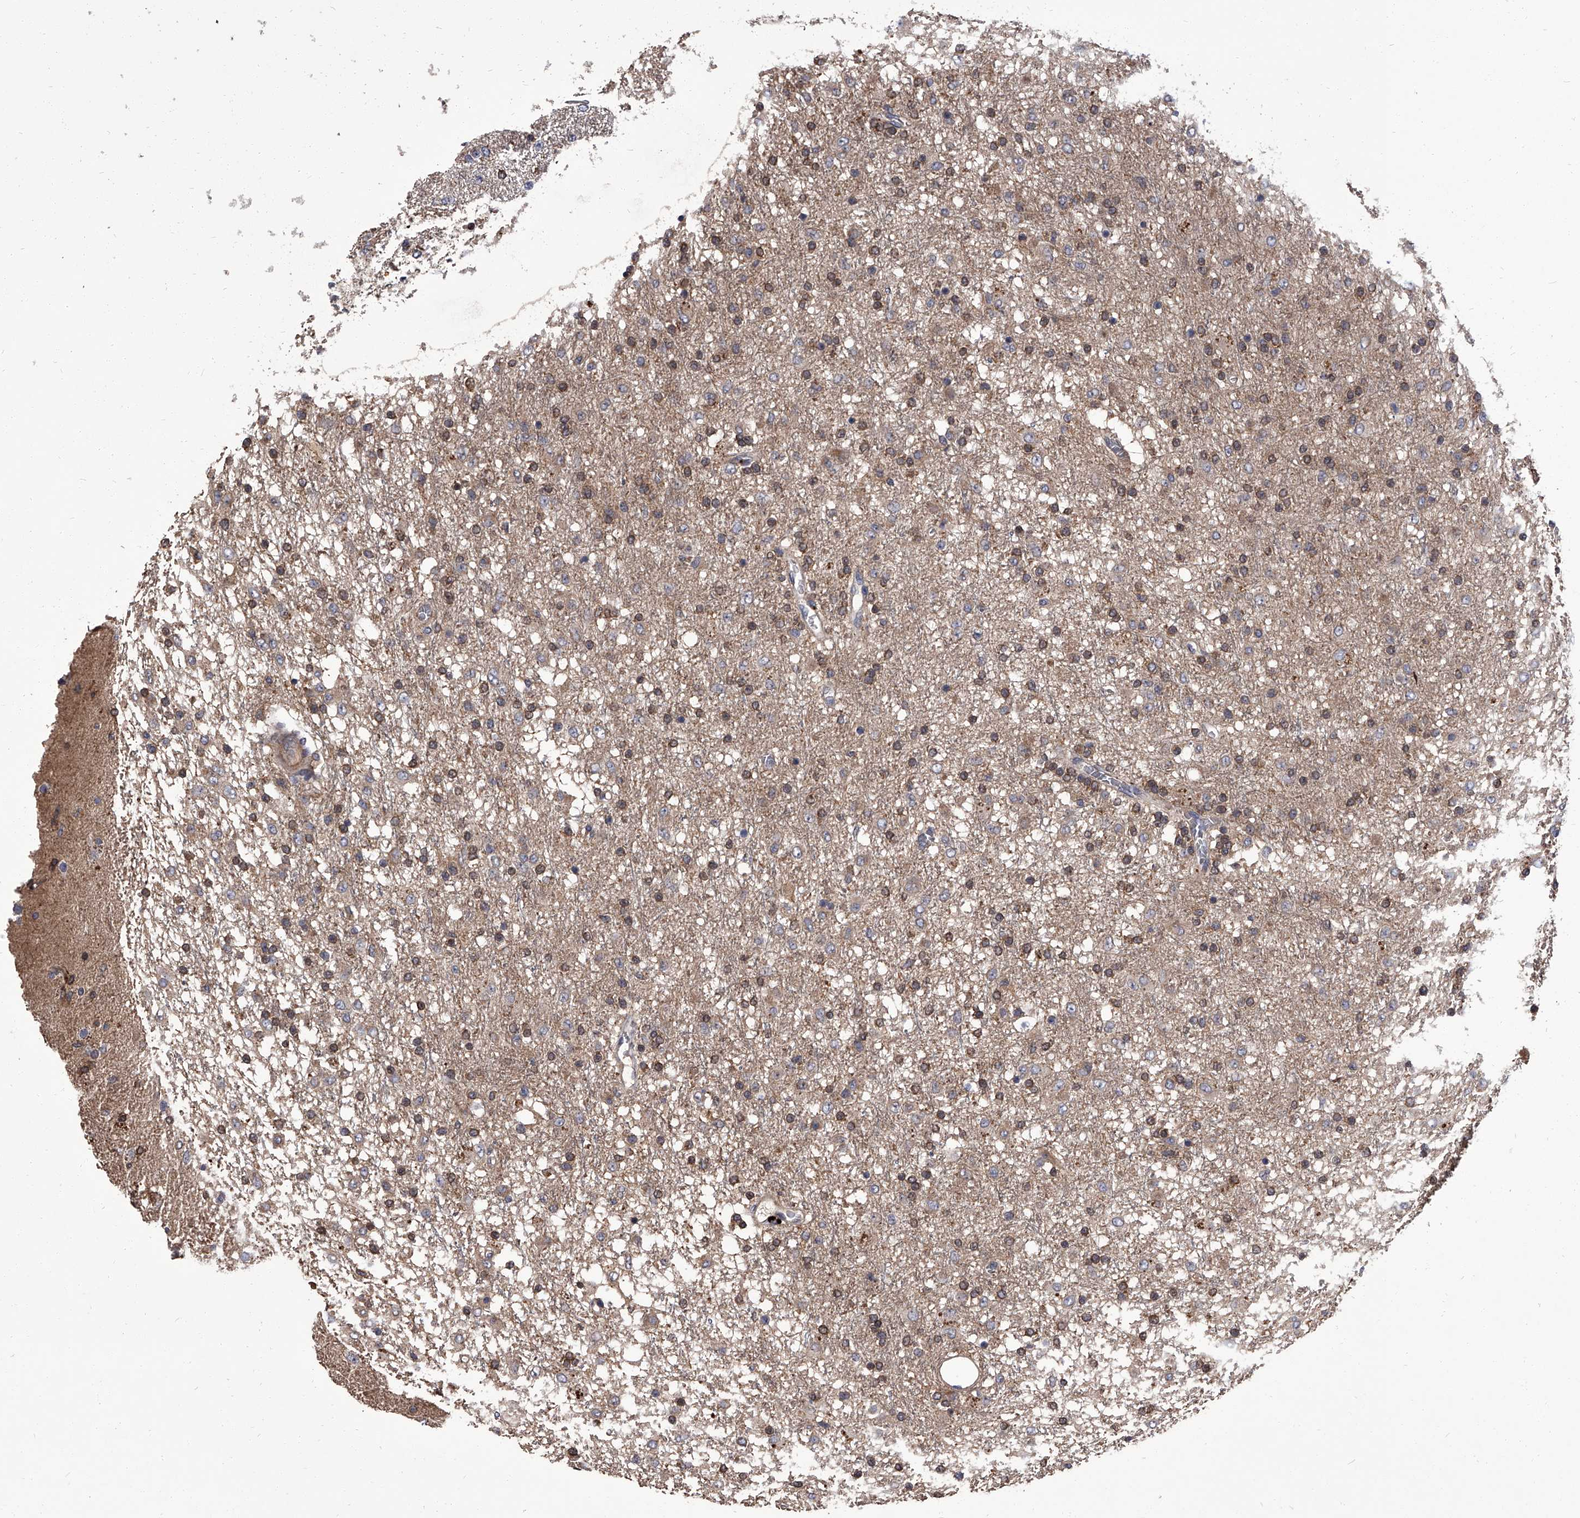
{"staining": {"intensity": "moderate", "quantity": "25%-75%", "location": "cytoplasmic/membranous"}, "tissue": "glioma", "cell_type": "Tumor cells", "image_type": "cancer", "snomed": [{"axis": "morphology", "description": "Glioma, malignant, Low grade"}, {"axis": "topography", "description": "Brain"}], "caption": "The immunohistochemical stain labels moderate cytoplasmic/membranous staining in tumor cells of glioma tissue. (DAB (3,3'-diaminobenzidine) IHC, brown staining for protein, blue staining for nuclei).", "gene": "STK36", "patient": {"sex": "male", "age": 65}}